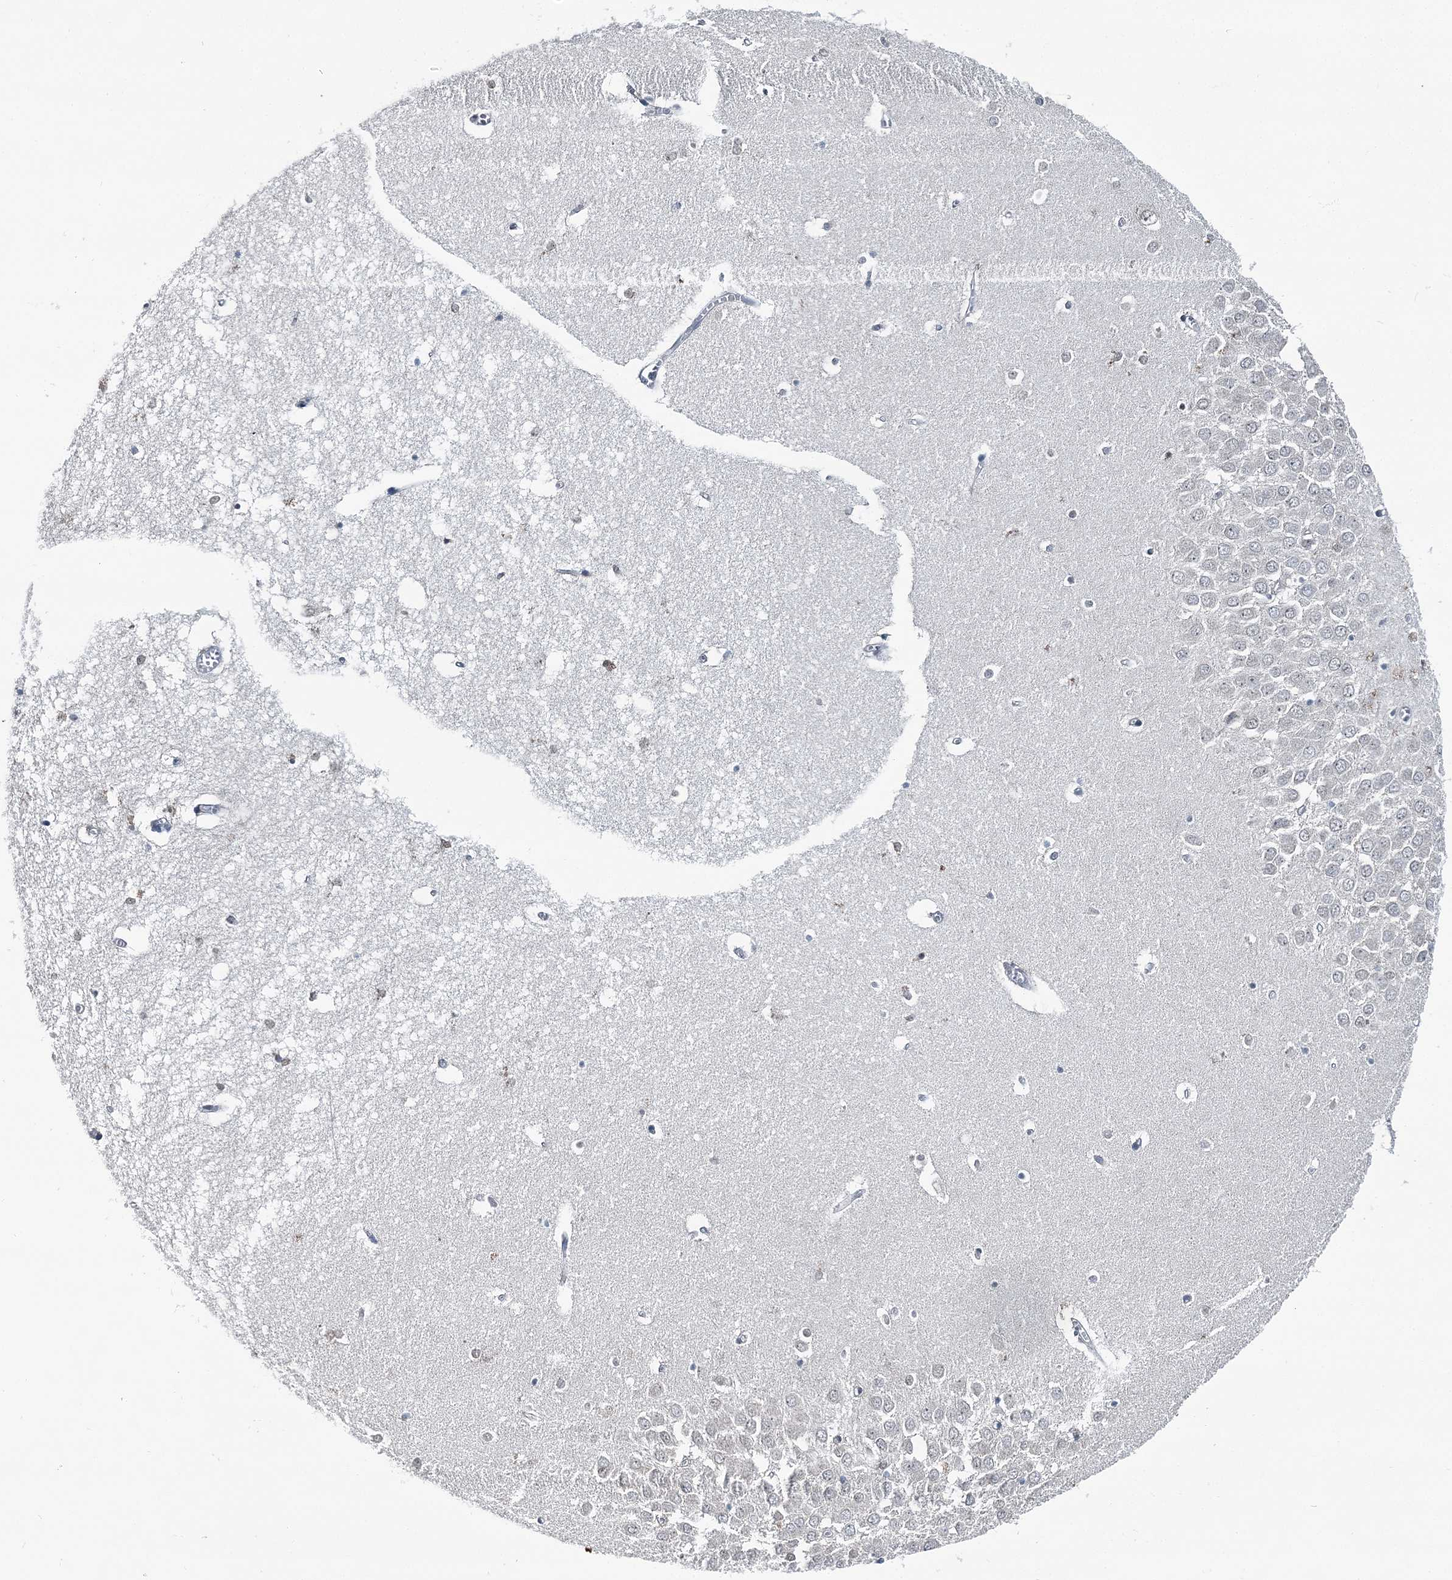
{"staining": {"intensity": "negative", "quantity": "none", "location": "none"}, "tissue": "hippocampus", "cell_type": "Glial cells", "image_type": "normal", "snomed": [{"axis": "morphology", "description": "Normal tissue, NOS"}, {"axis": "topography", "description": "Hippocampus"}], "caption": "Immunohistochemistry (IHC) histopathology image of benign human hippocampus stained for a protein (brown), which reveals no expression in glial cells.", "gene": "HAT1", "patient": {"sex": "male", "age": 70}}